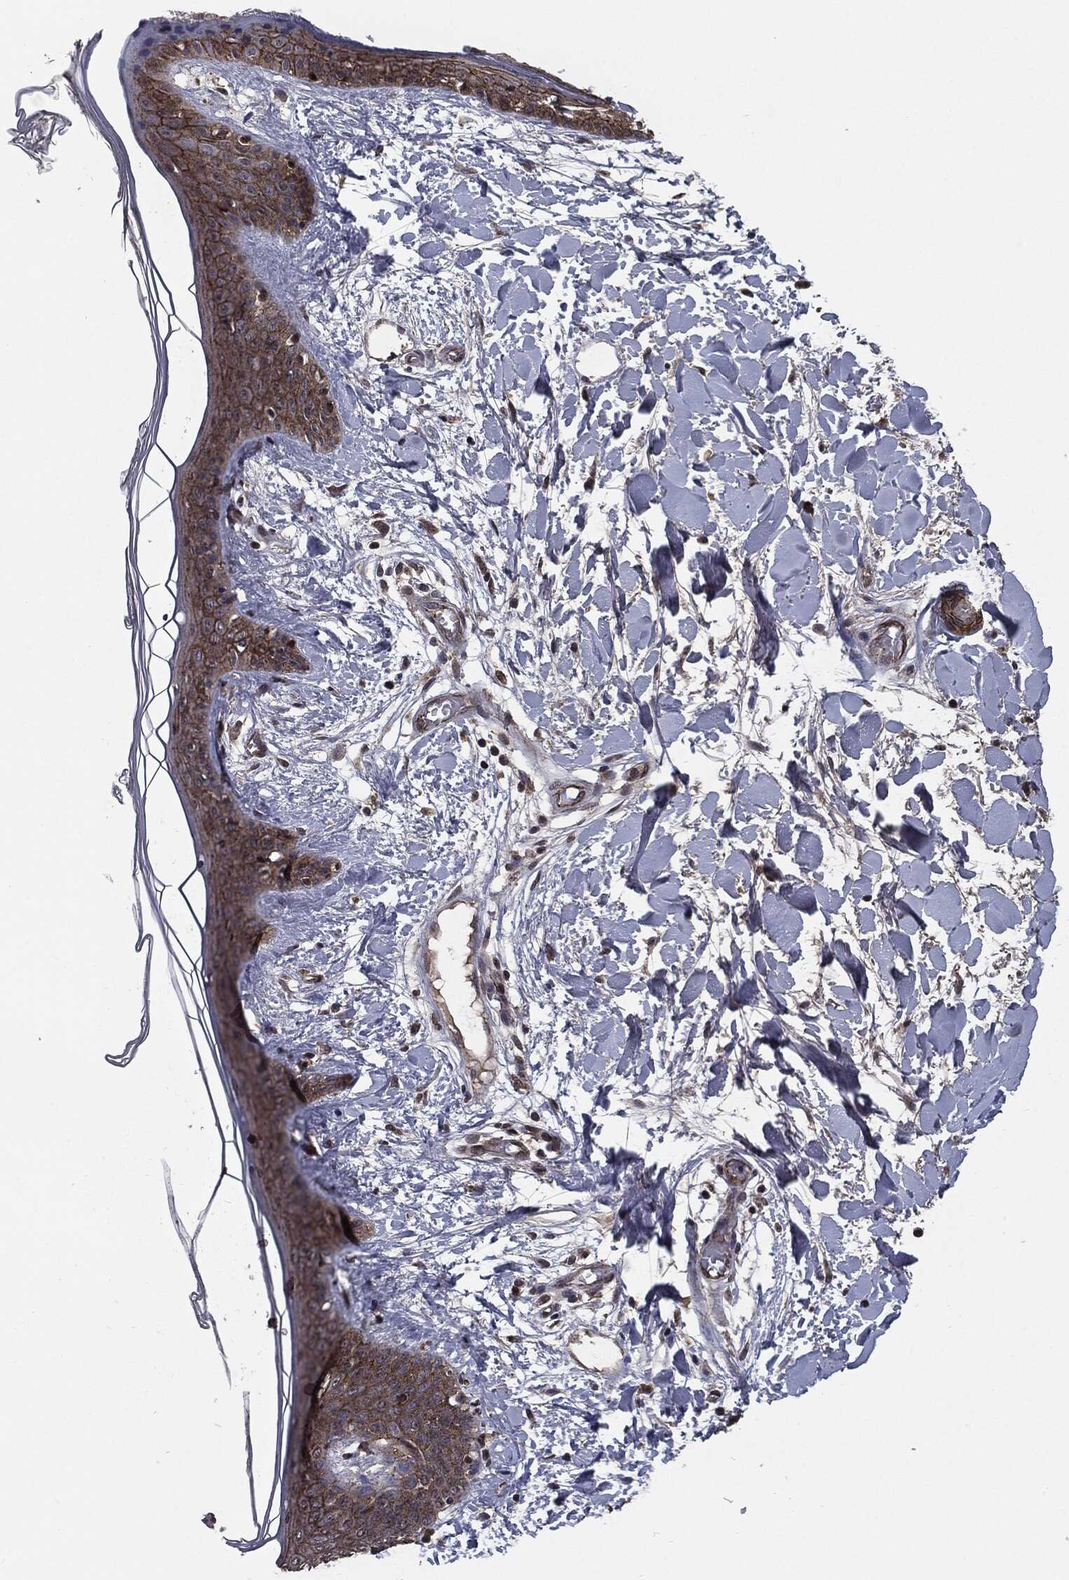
{"staining": {"intensity": "negative", "quantity": "none", "location": "none"}, "tissue": "skin", "cell_type": "Fibroblasts", "image_type": "normal", "snomed": [{"axis": "morphology", "description": "Normal tissue, NOS"}, {"axis": "topography", "description": "Skin"}], "caption": "Micrograph shows no significant protein expression in fibroblasts of unremarkable skin. (DAB (3,3'-diaminobenzidine) immunohistochemistry (IHC) visualized using brightfield microscopy, high magnification).", "gene": "PTPA", "patient": {"sex": "female", "age": 34}}